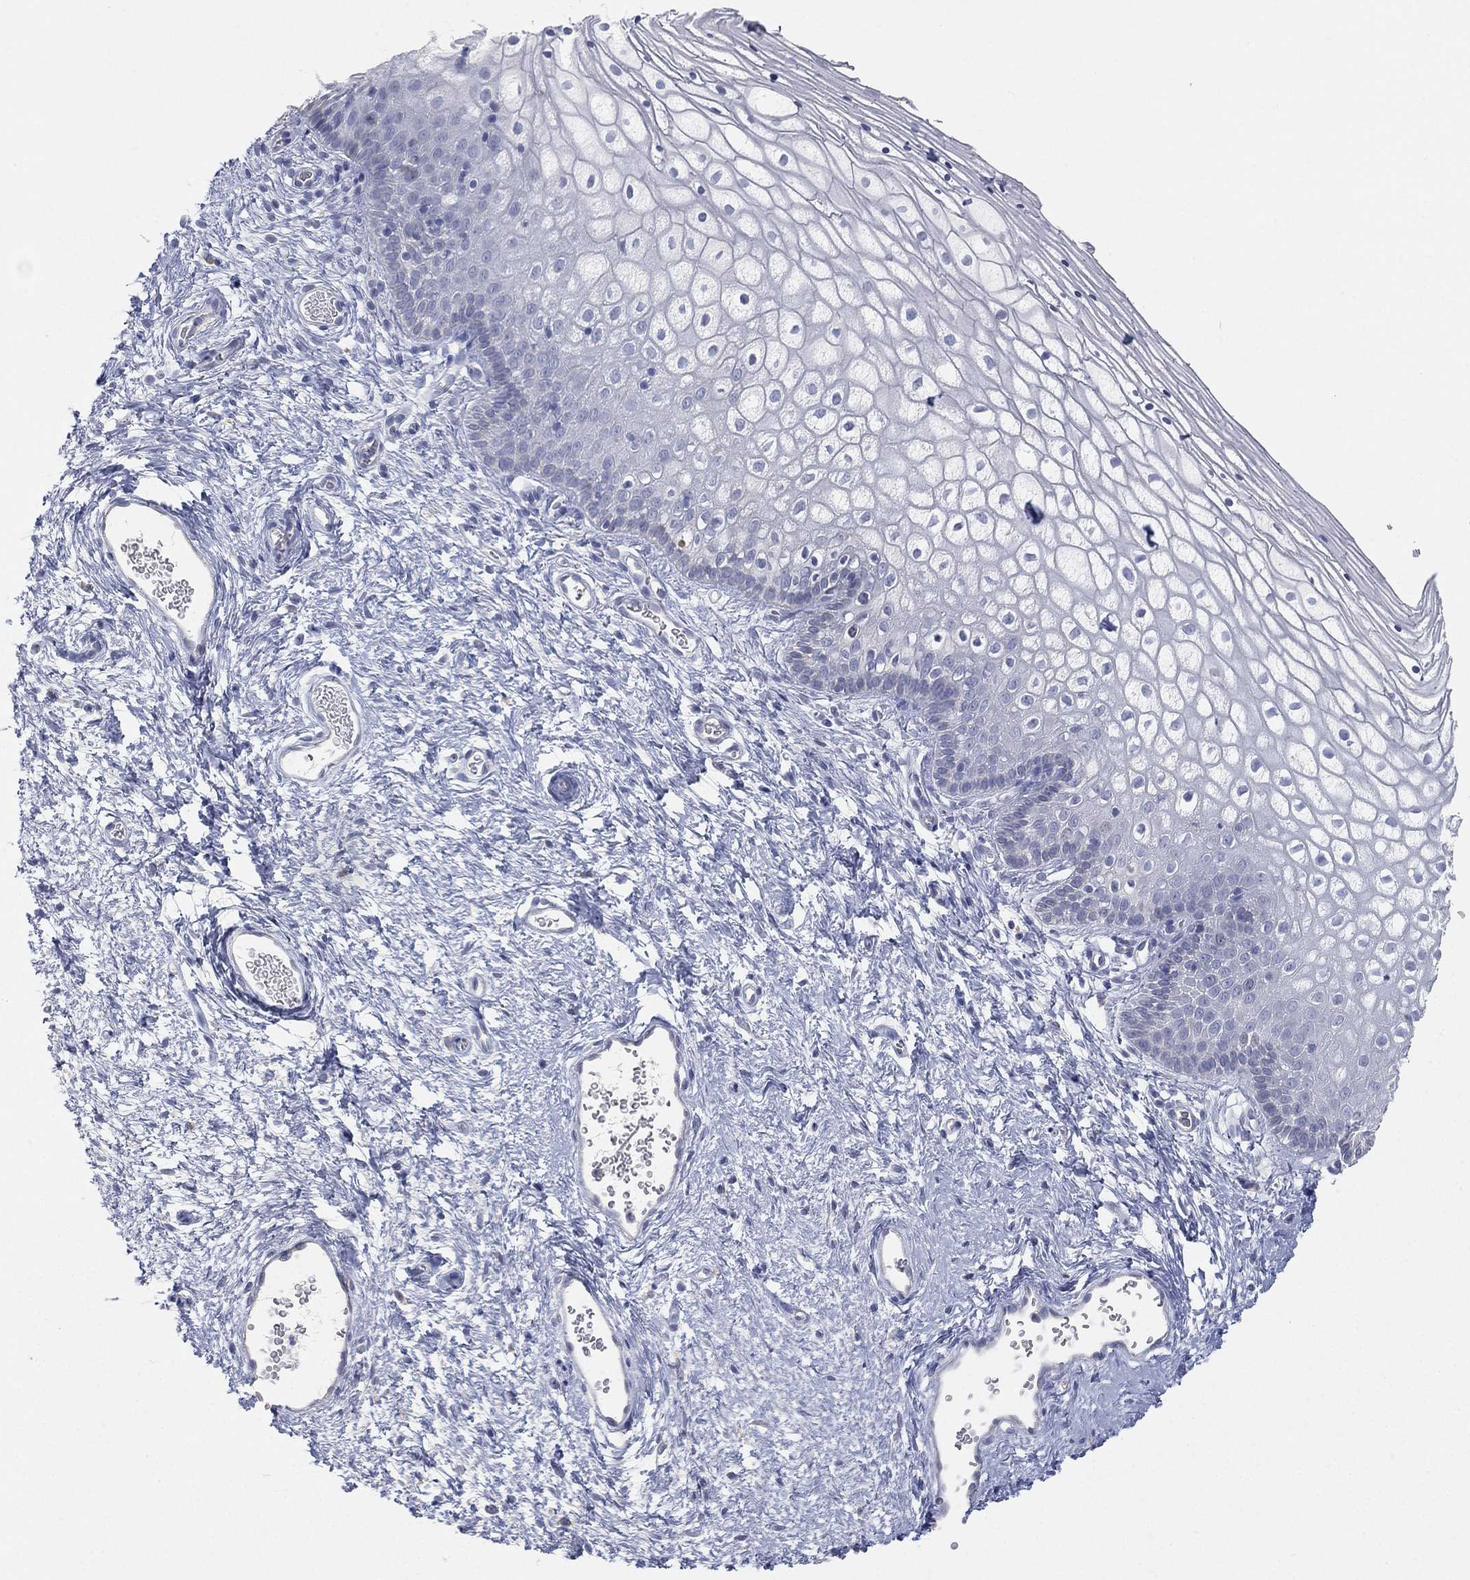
{"staining": {"intensity": "negative", "quantity": "none", "location": "none"}, "tissue": "vagina", "cell_type": "Squamous epithelial cells", "image_type": "normal", "snomed": [{"axis": "morphology", "description": "Normal tissue, NOS"}, {"axis": "topography", "description": "Vagina"}], "caption": "Human vagina stained for a protein using immunohistochemistry shows no staining in squamous epithelial cells.", "gene": "FAM187B", "patient": {"sex": "female", "age": 32}}